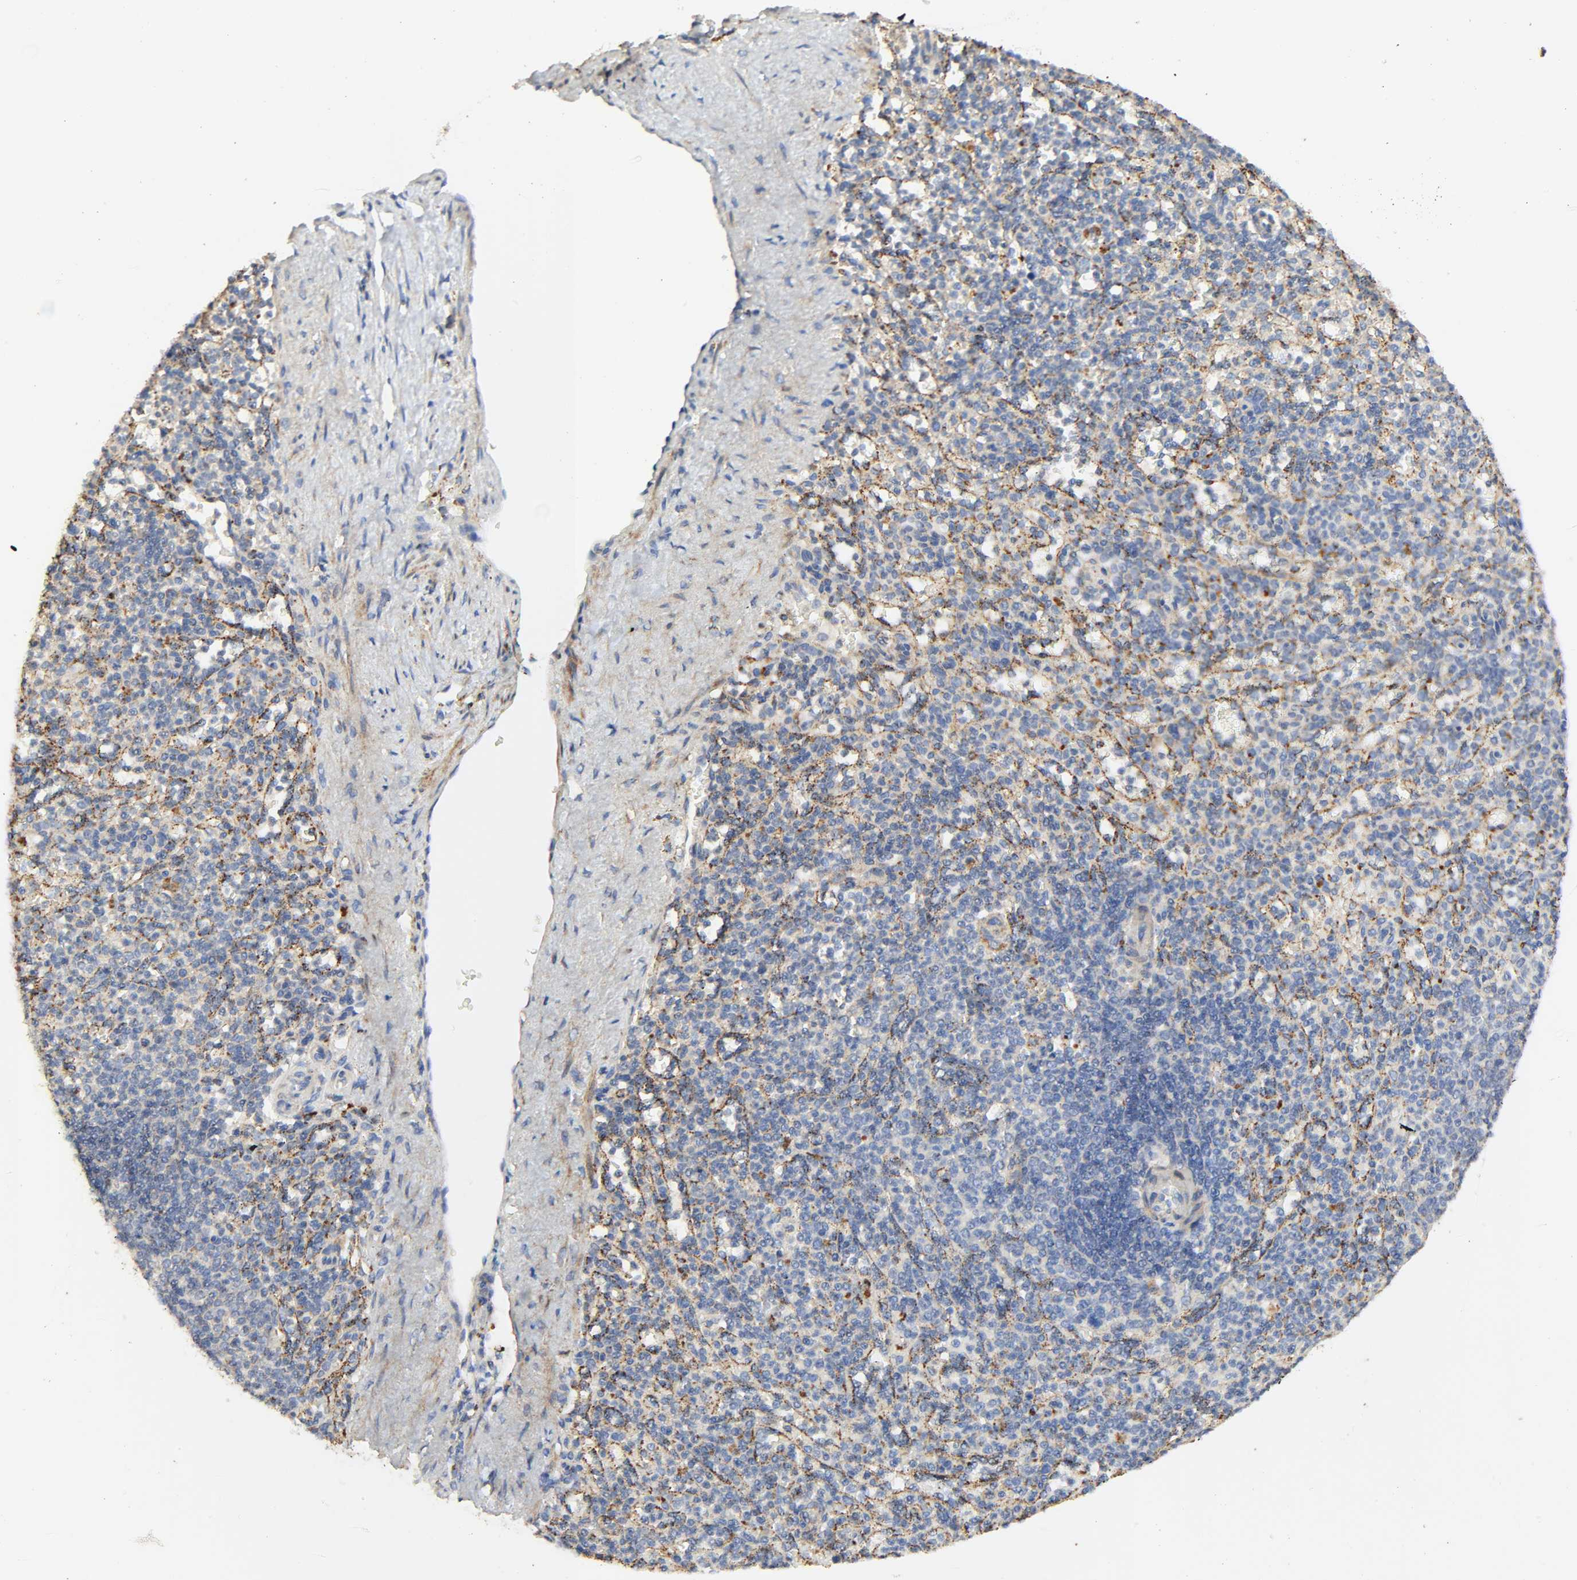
{"staining": {"intensity": "moderate", "quantity": "<25%", "location": "cytoplasmic/membranous"}, "tissue": "spleen", "cell_type": "Cells in red pulp", "image_type": "normal", "snomed": [{"axis": "morphology", "description": "Normal tissue, NOS"}, {"axis": "topography", "description": "Spleen"}], "caption": "This is a photomicrograph of immunohistochemistry (IHC) staining of normal spleen, which shows moderate staining in the cytoplasmic/membranous of cells in red pulp.", "gene": "CAMK2A", "patient": {"sex": "female", "age": 74}}